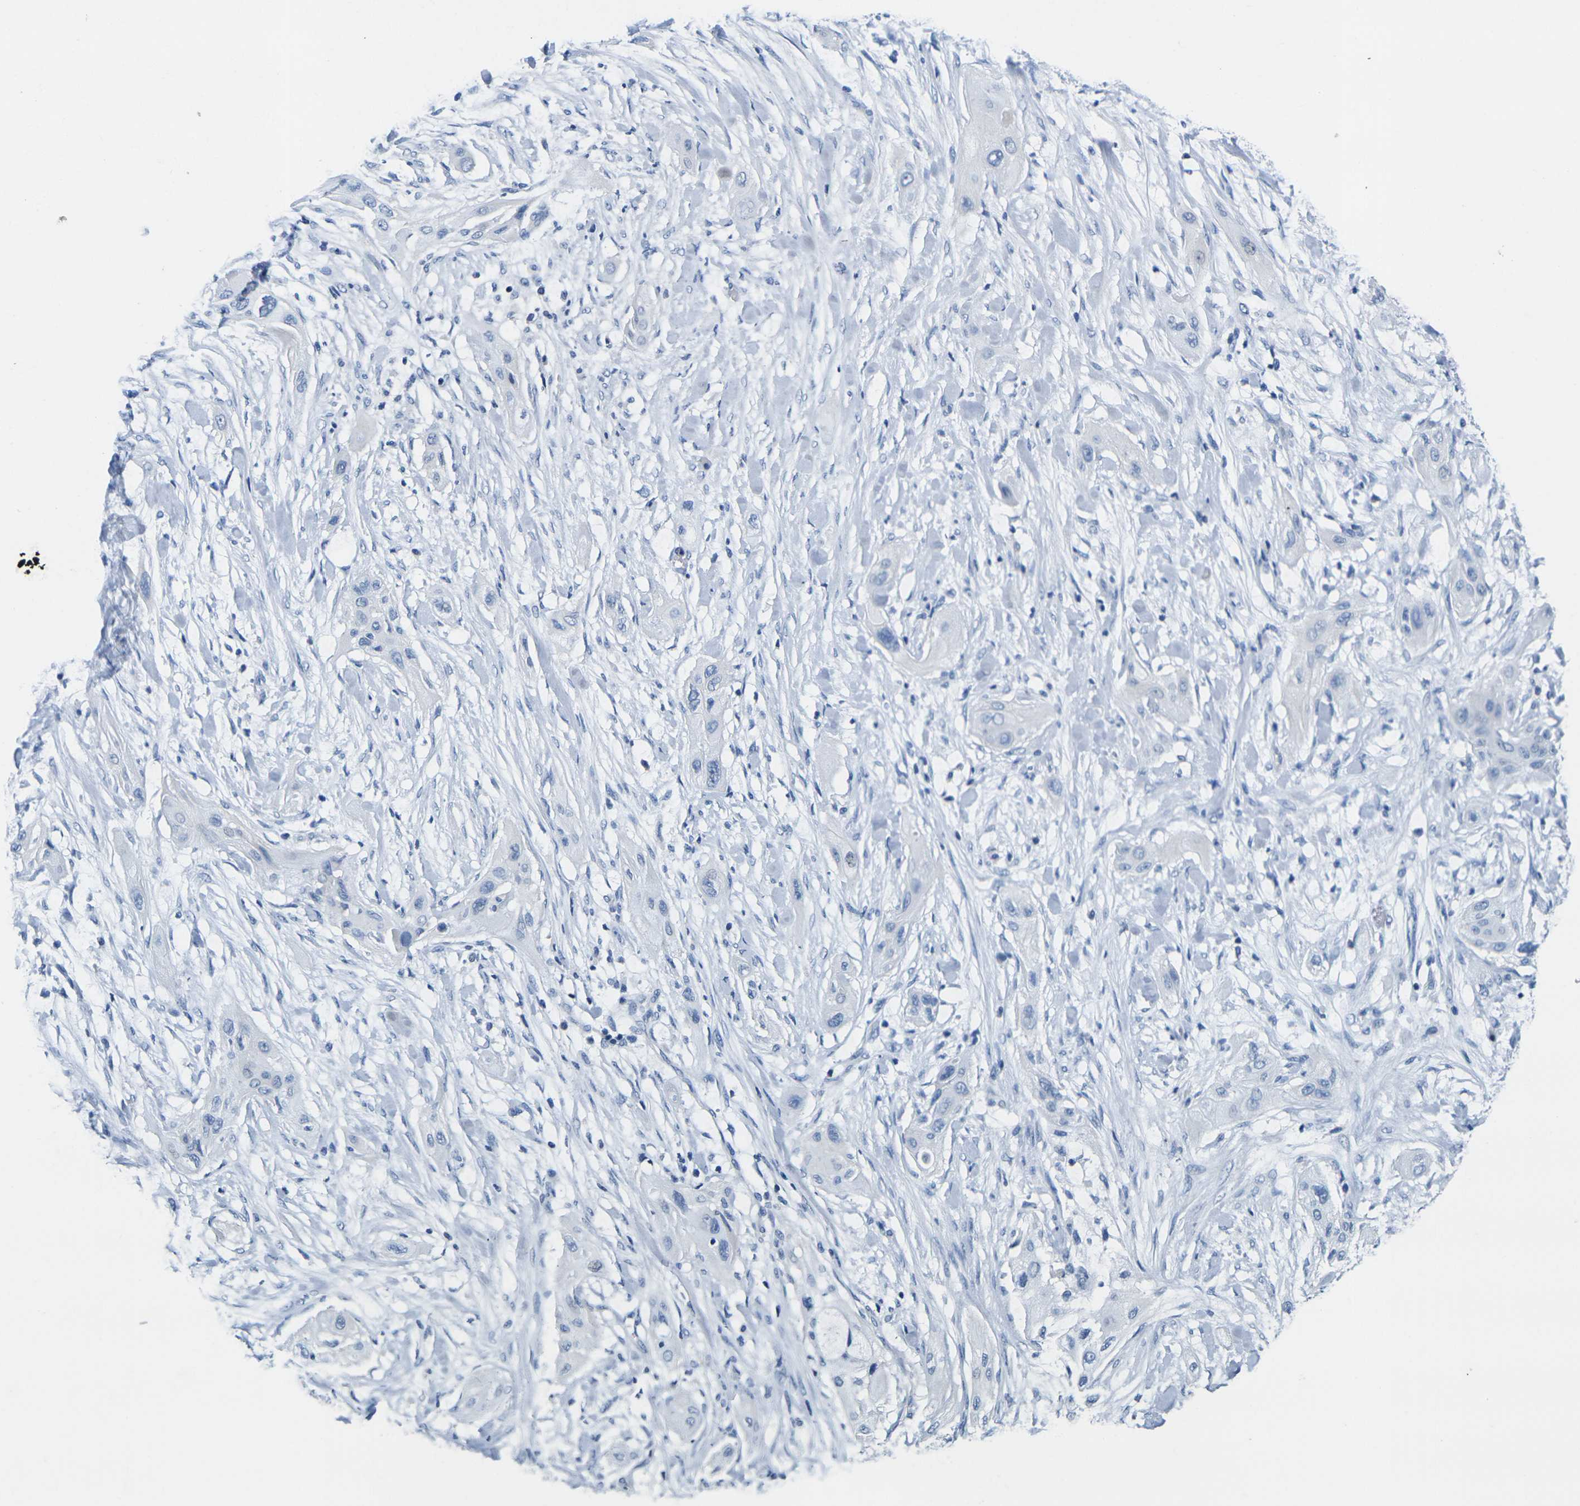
{"staining": {"intensity": "negative", "quantity": "none", "location": "none"}, "tissue": "lung cancer", "cell_type": "Tumor cells", "image_type": "cancer", "snomed": [{"axis": "morphology", "description": "Squamous cell carcinoma, NOS"}, {"axis": "topography", "description": "Lung"}], "caption": "There is no significant staining in tumor cells of squamous cell carcinoma (lung).", "gene": "NOCT", "patient": {"sex": "female", "age": 47}}